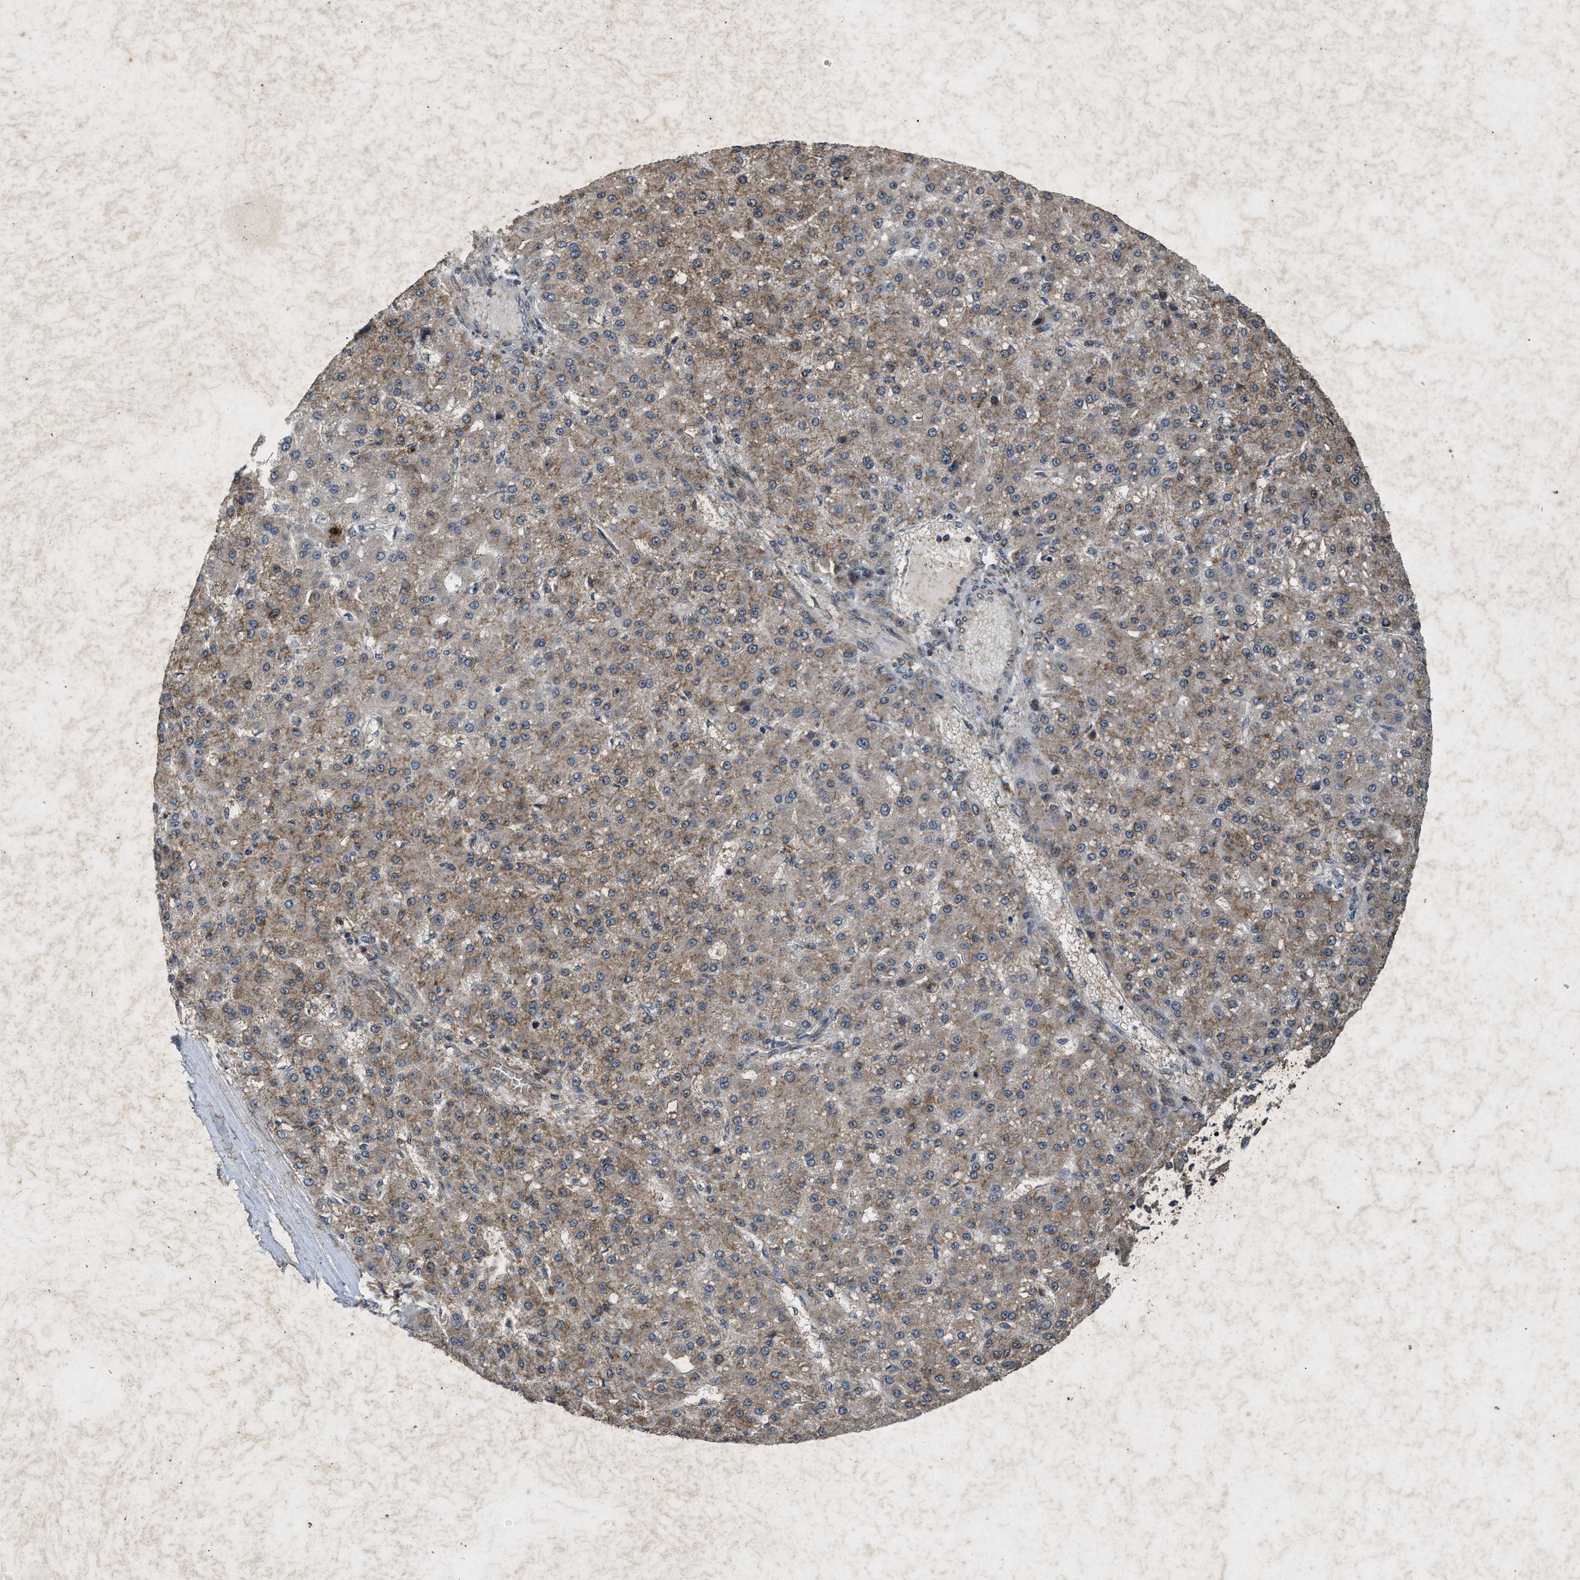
{"staining": {"intensity": "moderate", "quantity": ">75%", "location": "cytoplasmic/membranous"}, "tissue": "liver cancer", "cell_type": "Tumor cells", "image_type": "cancer", "snomed": [{"axis": "morphology", "description": "Carcinoma, Hepatocellular, NOS"}, {"axis": "topography", "description": "Liver"}], "caption": "An IHC image of tumor tissue is shown. Protein staining in brown labels moderate cytoplasmic/membranous positivity in liver cancer (hepatocellular carcinoma) within tumor cells.", "gene": "PRKG2", "patient": {"sex": "male", "age": 67}}